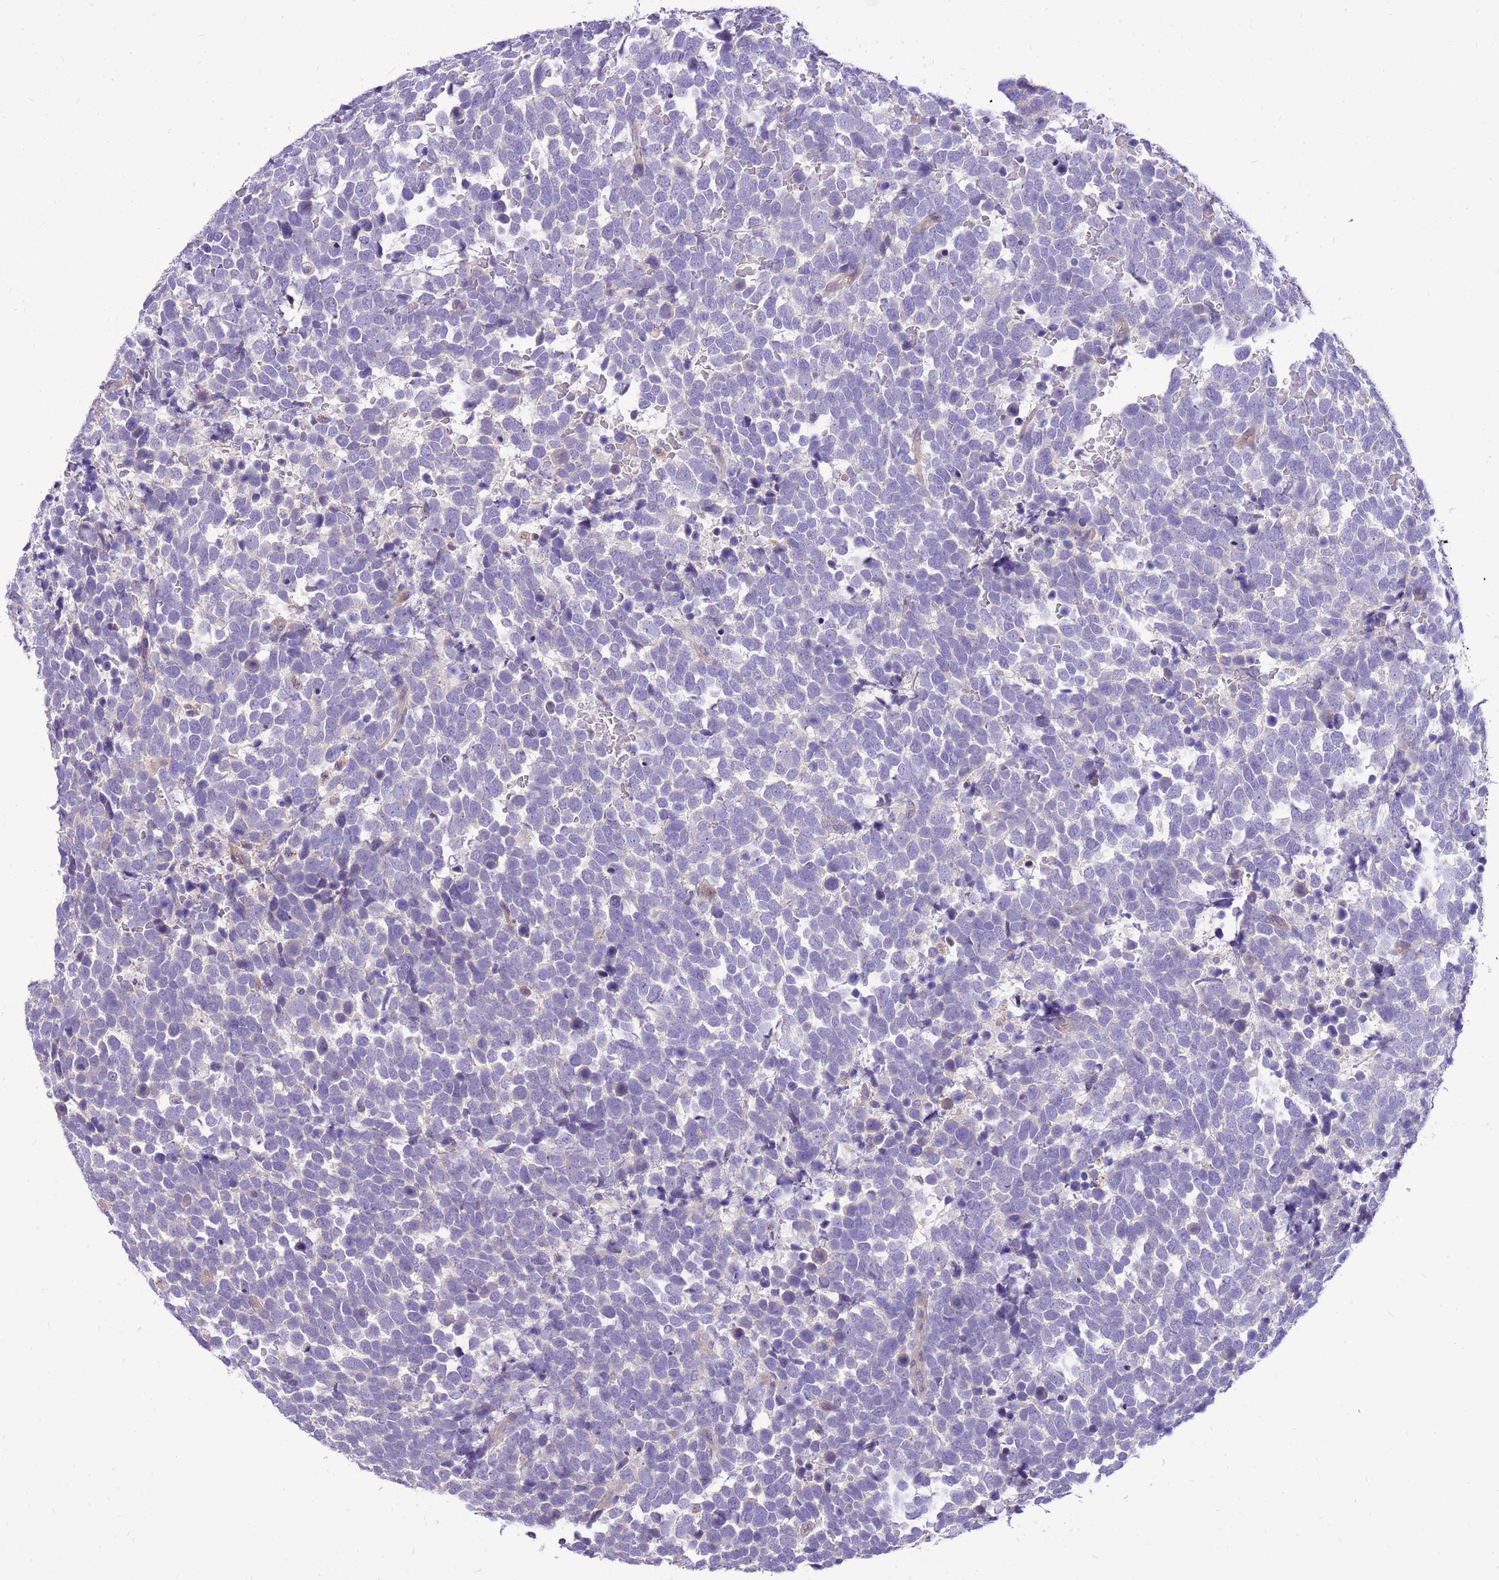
{"staining": {"intensity": "negative", "quantity": "none", "location": "none"}, "tissue": "urothelial cancer", "cell_type": "Tumor cells", "image_type": "cancer", "snomed": [{"axis": "morphology", "description": "Urothelial carcinoma, High grade"}, {"axis": "topography", "description": "Urinary bladder"}], "caption": "The IHC image has no significant positivity in tumor cells of urothelial cancer tissue.", "gene": "NTN4", "patient": {"sex": "female", "age": 82}}